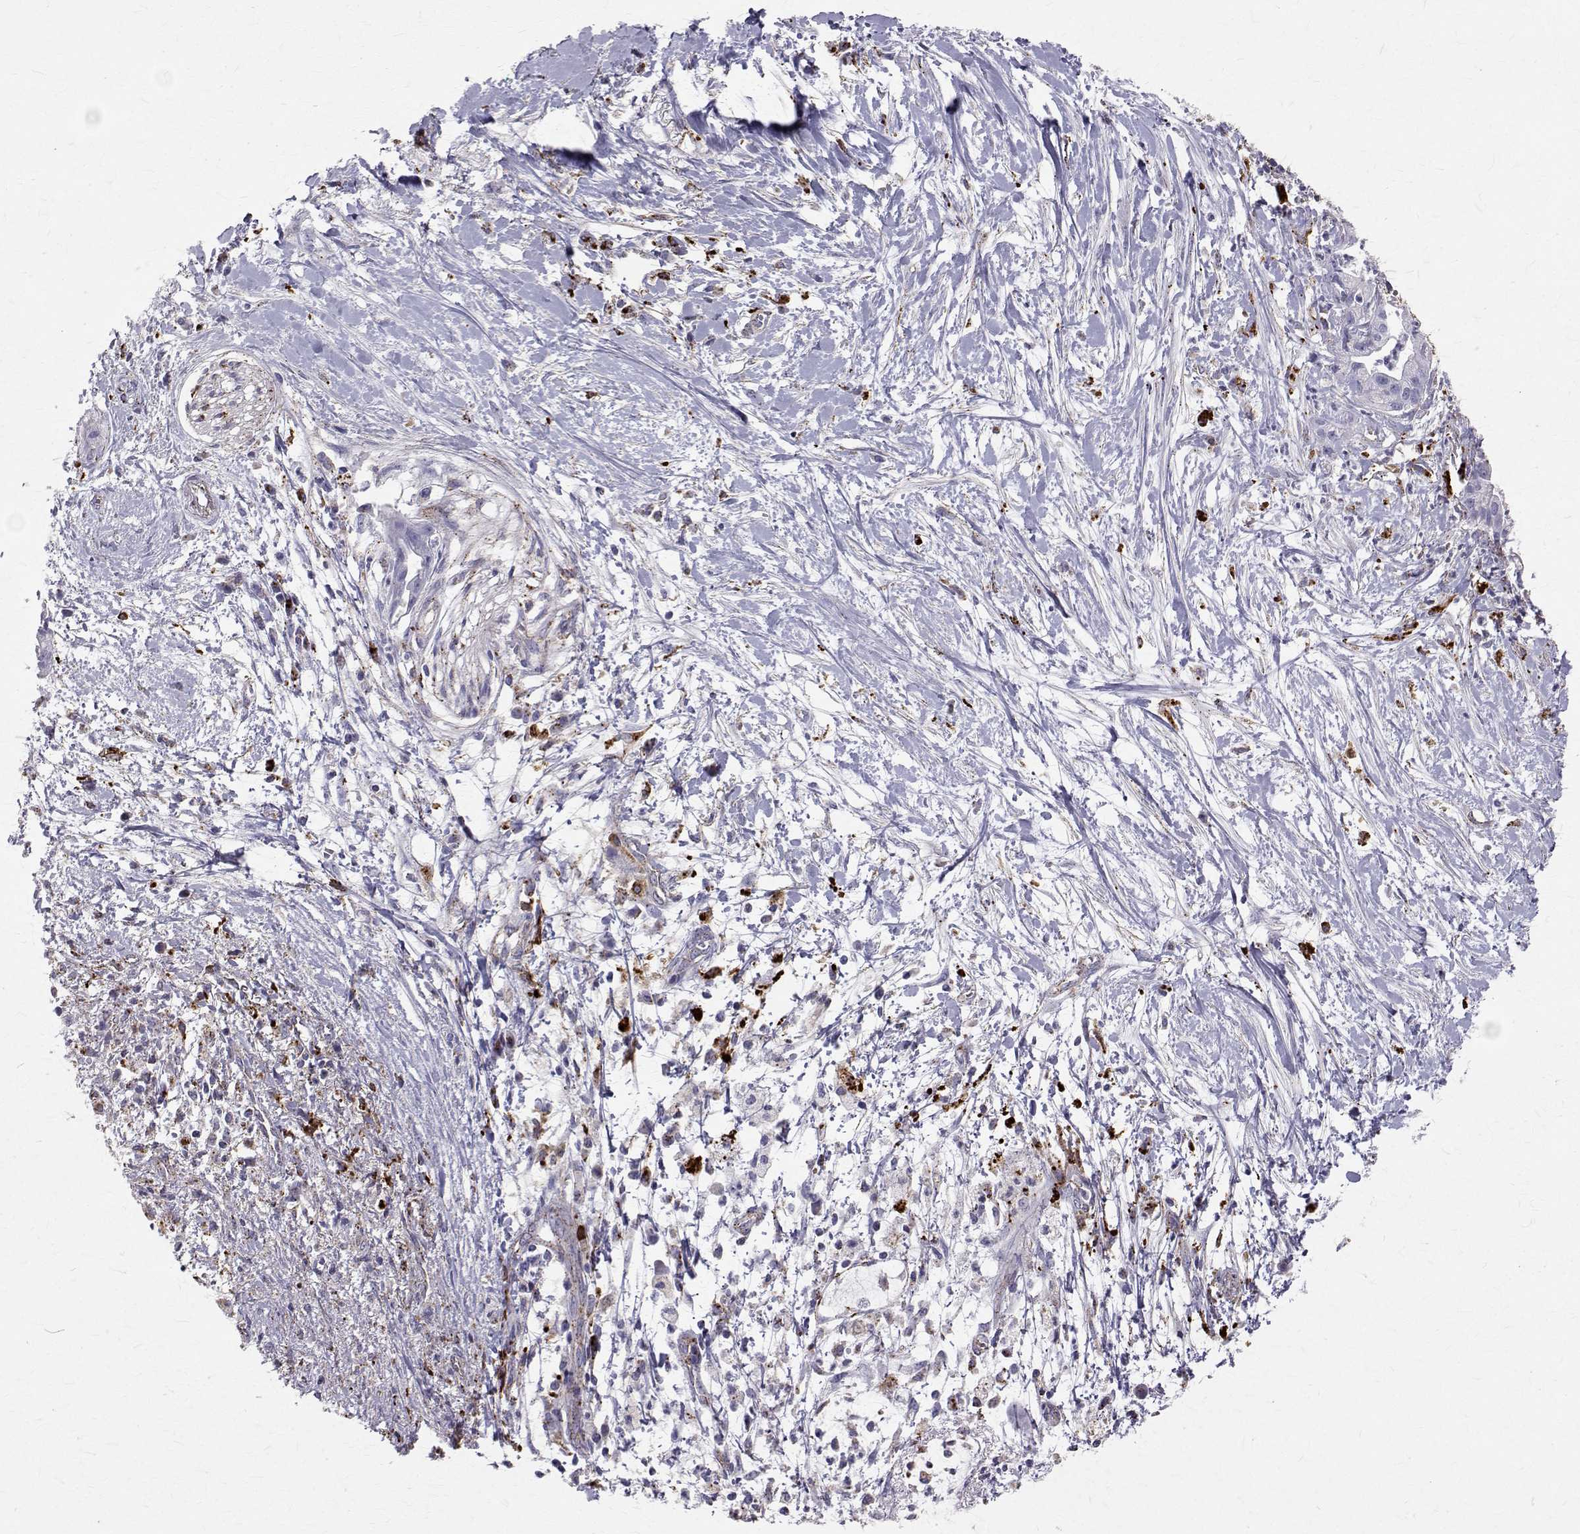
{"staining": {"intensity": "negative", "quantity": "none", "location": "none"}, "tissue": "pancreatic cancer", "cell_type": "Tumor cells", "image_type": "cancer", "snomed": [{"axis": "morphology", "description": "Normal tissue, NOS"}, {"axis": "morphology", "description": "Adenocarcinoma, NOS"}, {"axis": "topography", "description": "Lymph node"}, {"axis": "topography", "description": "Pancreas"}], "caption": "Immunohistochemistry (IHC) micrograph of neoplastic tissue: human adenocarcinoma (pancreatic) stained with DAB reveals no significant protein staining in tumor cells.", "gene": "TPP1", "patient": {"sex": "female", "age": 58}}